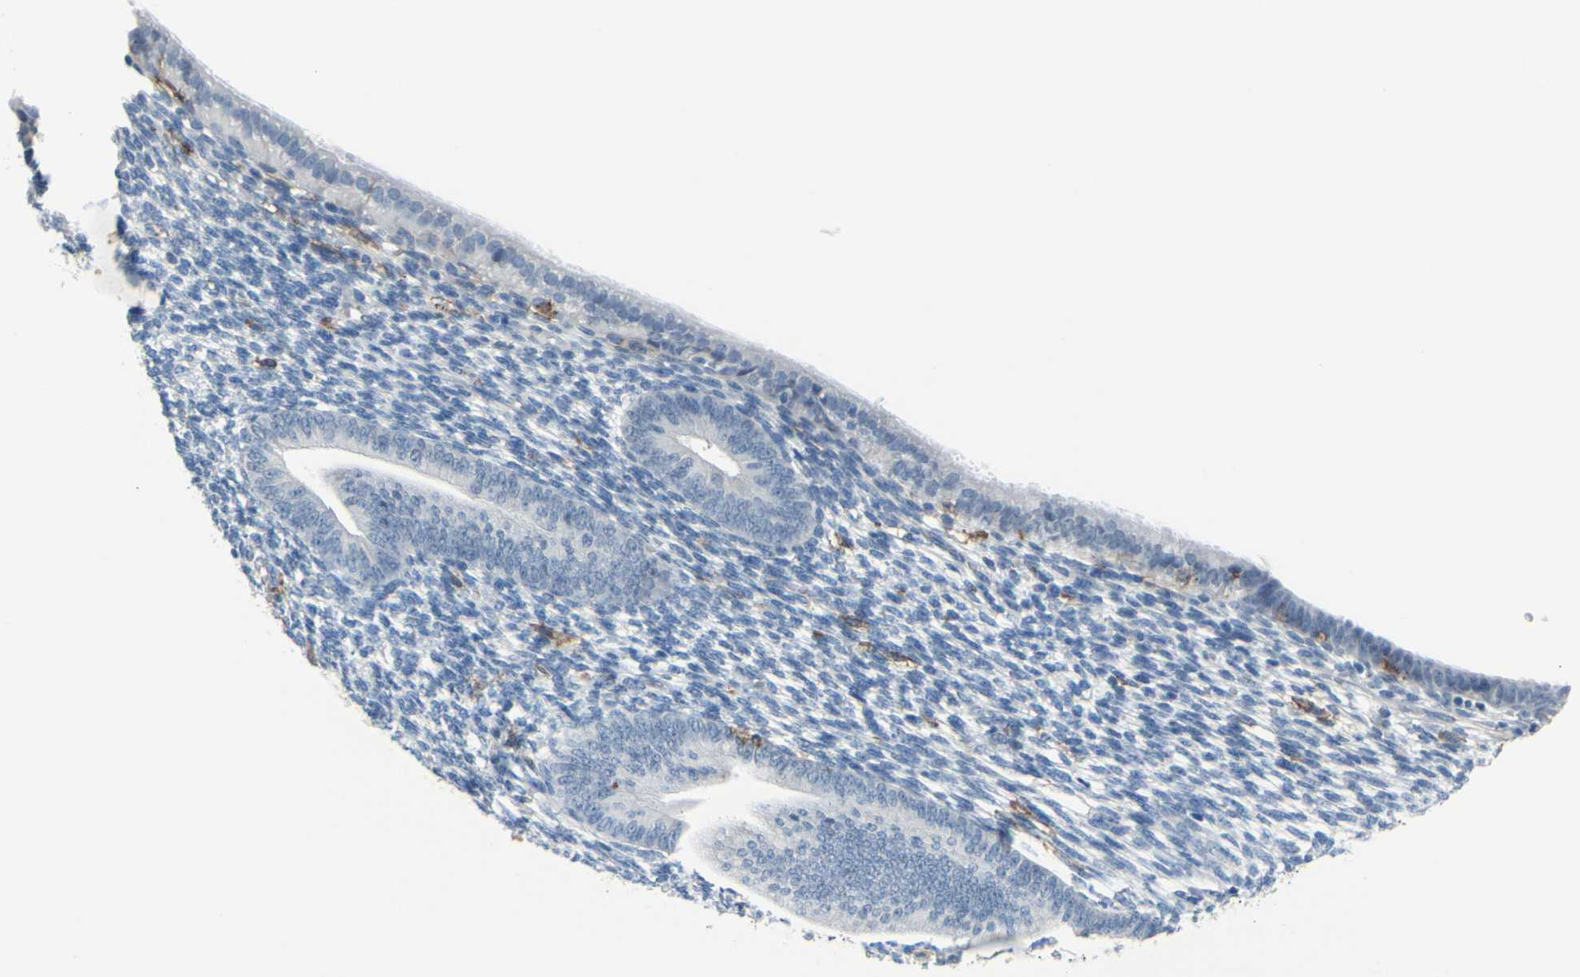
{"staining": {"intensity": "negative", "quantity": "none", "location": "none"}, "tissue": "endometrium", "cell_type": "Cells in endometrial stroma", "image_type": "normal", "snomed": [{"axis": "morphology", "description": "Normal tissue, NOS"}, {"axis": "topography", "description": "Endometrium"}], "caption": "The immunohistochemistry histopathology image has no significant staining in cells in endometrial stroma of endometrium. (Brightfield microscopy of DAB (3,3'-diaminobenzidine) IHC at high magnification).", "gene": "FCGR2A", "patient": {"sex": "female", "age": 57}}